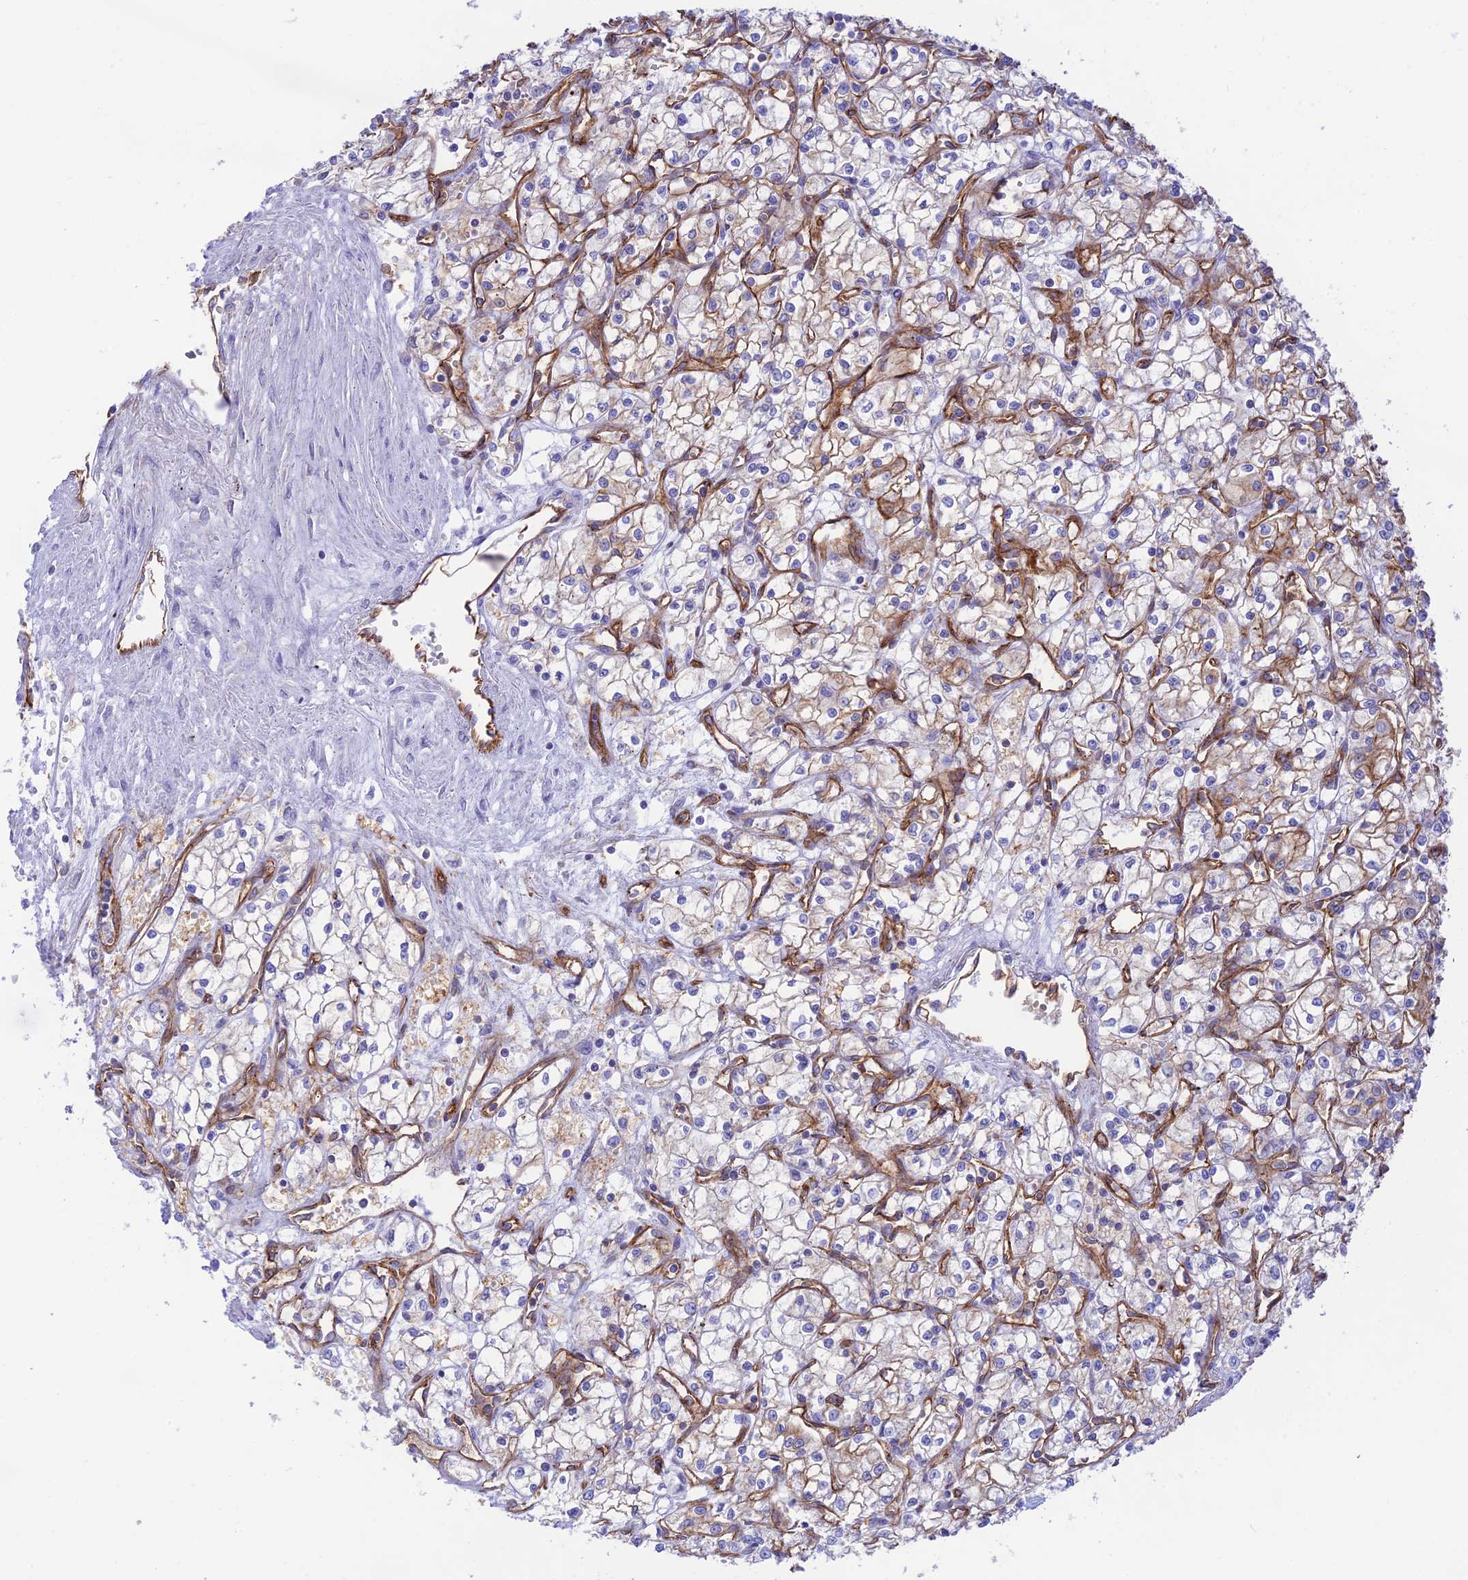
{"staining": {"intensity": "moderate", "quantity": "<25%", "location": "cytoplasmic/membranous"}, "tissue": "renal cancer", "cell_type": "Tumor cells", "image_type": "cancer", "snomed": [{"axis": "morphology", "description": "Adenocarcinoma, NOS"}, {"axis": "topography", "description": "Kidney"}], "caption": "Immunohistochemical staining of renal cancer (adenocarcinoma) shows moderate cytoplasmic/membranous protein expression in about <25% of tumor cells.", "gene": "YPEL5", "patient": {"sex": "male", "age": 59}}